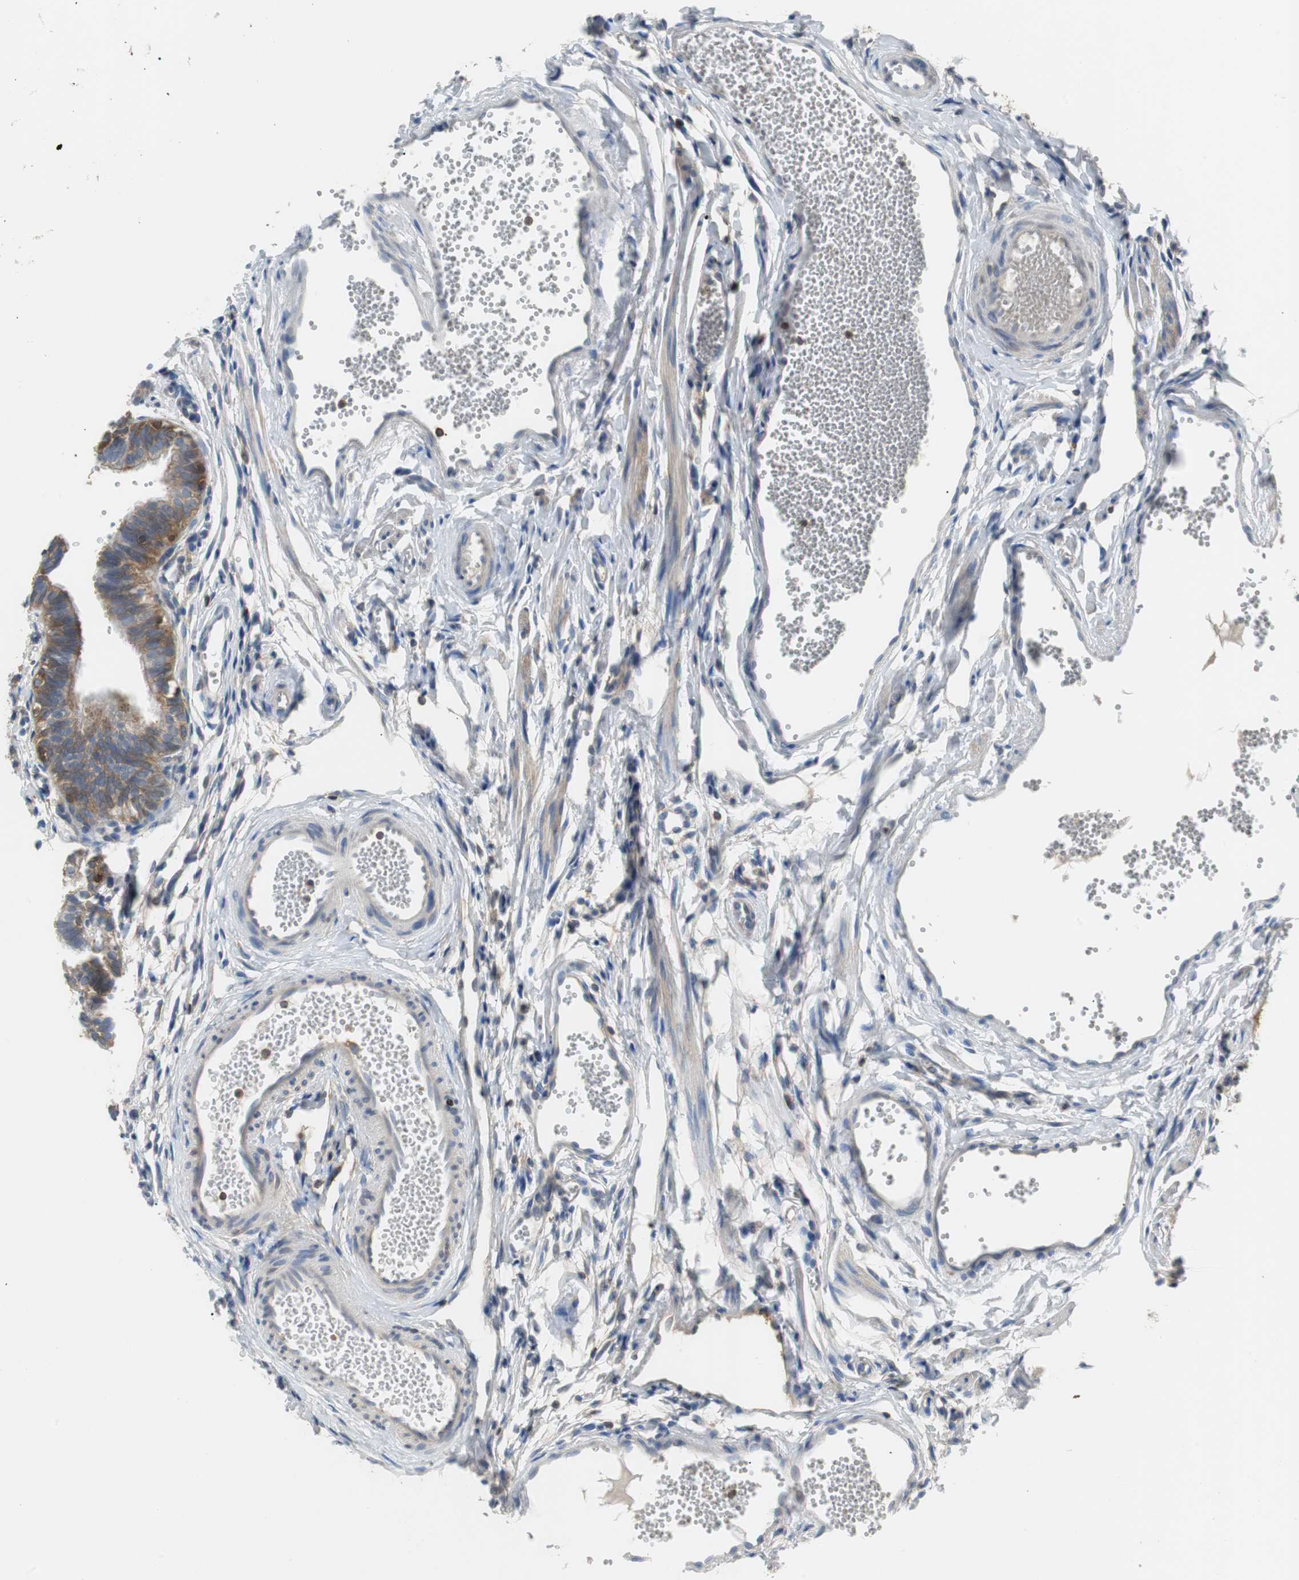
{"staining": {"intensity": "strong", "quantity": "25%-75%", "location": "cytoplasmic/membranous"}, "tissue": "fallopian tube", "cell_type": "Glandular cells", "image_type": "normal", "snomed": [{"axis": "morphology", "description": "Normal tissue, NOS"}, {"axis": "topography", "description": "Fallopian tube"}, {"axis": "topography", "description": "Placenta"}], "caption": "Protein staining displays strong cytoplasmic/membranous expression in approximately 25%-75% of glandular cells in normal fallopian tube. The staining is performed using DAB brown chromogen to label protein expression. The nuclei are counter-stained blue using hematoxylin.", "gene": "TSC22D4", "patient": {"sex": "female", "age": 34}}